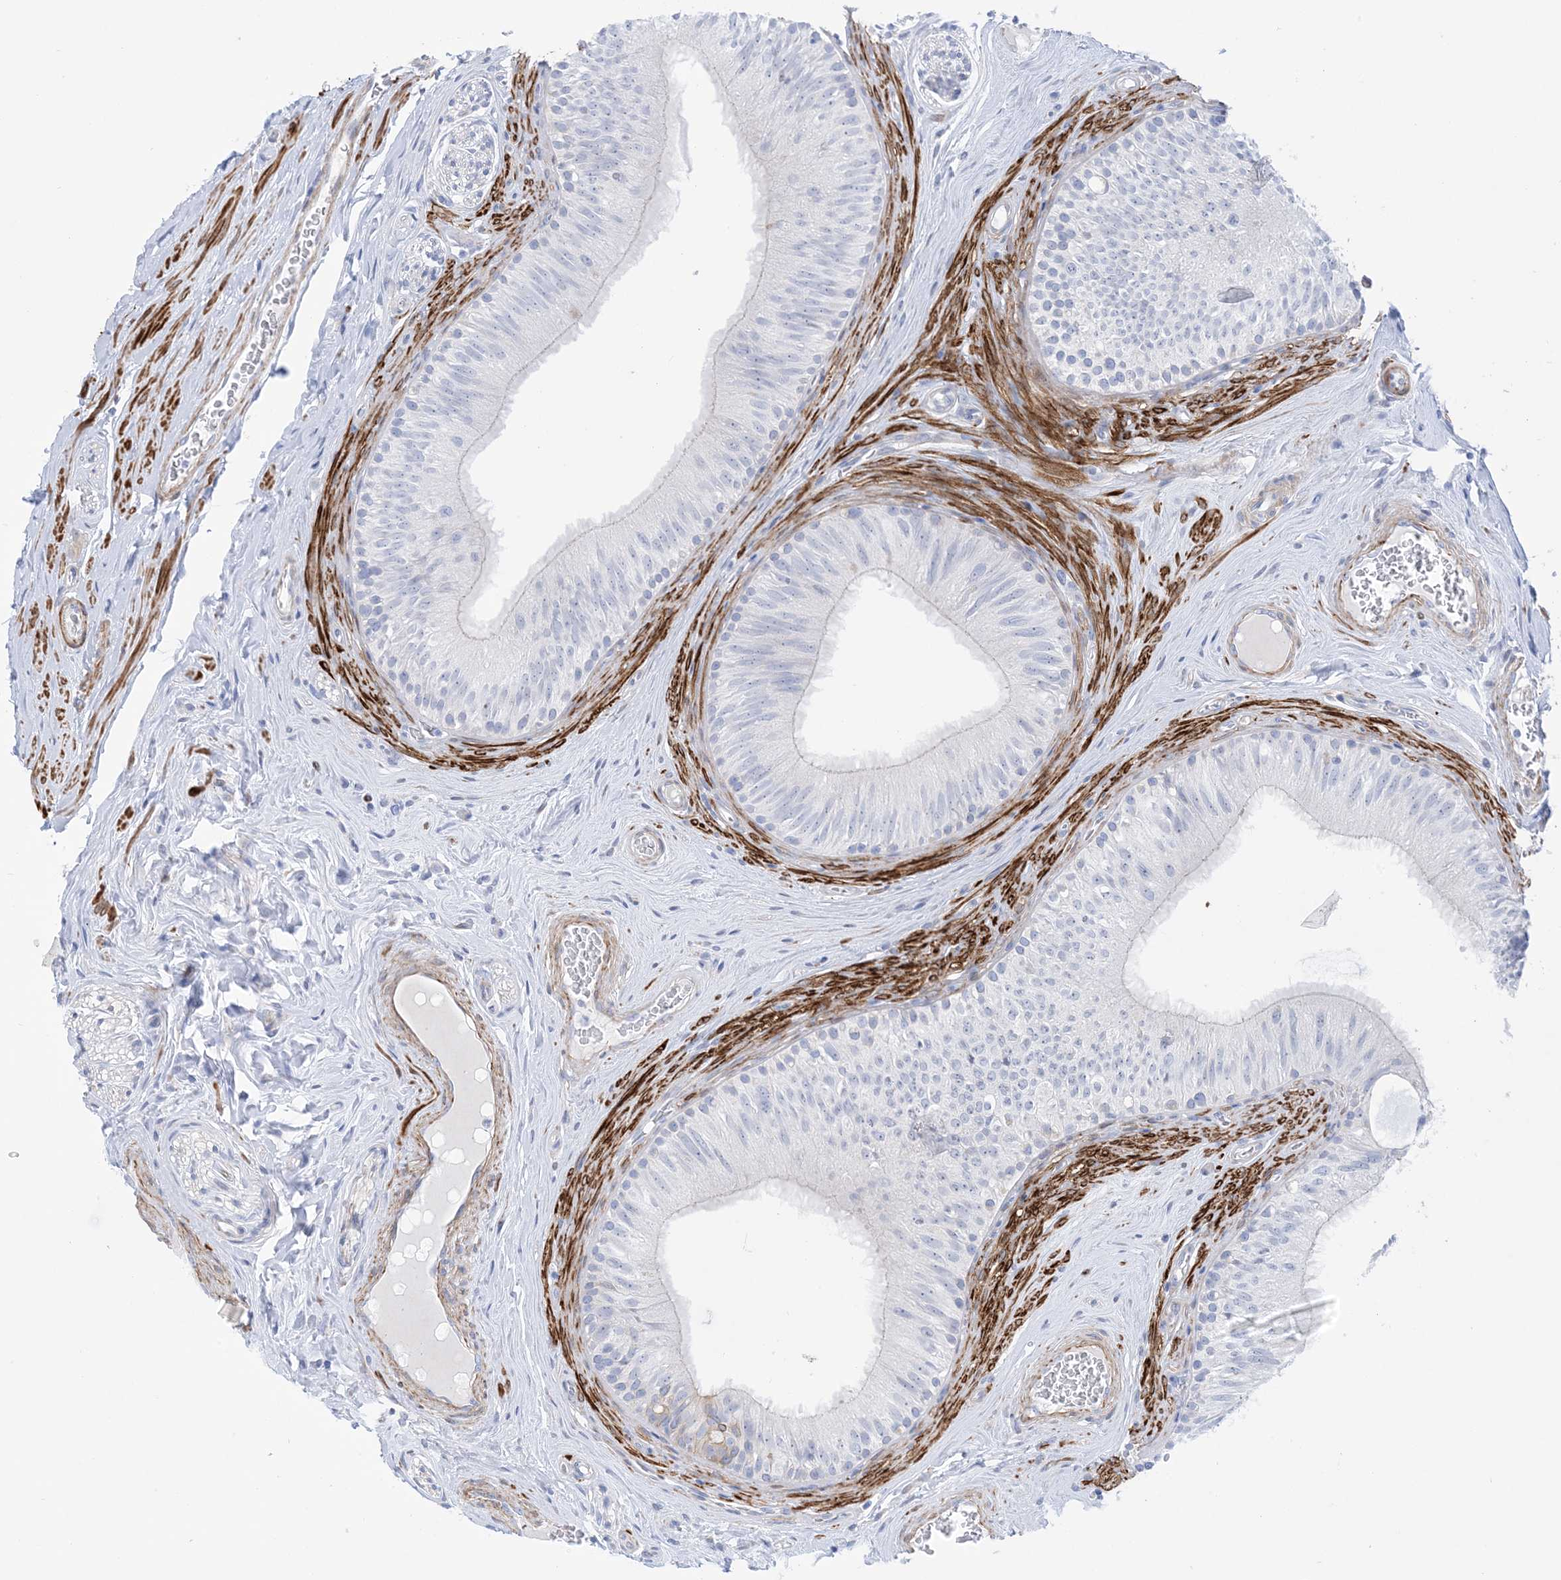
{"staining": {"intensity": "negative", "quantity": "none", "location": "none"}, "tissue": "epididymis", "cell_type": "Glandular cells", "image_type": "normal", "snomed": [{"axis": "morphology", "description": "Normal tissue, NOS"}, {"axis": "topography", "description": "Epididymis"}], "caption": "Immunohistochemical staining of benign human epididymis demonstrates no significant staining in glandular cells. (Stains: DAB immunohistochemistry with hematoxylin counter stain, Microscopy: brightfield microscopy at high magnification).", "gene": "MARS2", "patient": {"sex": "male", "age": 46}}